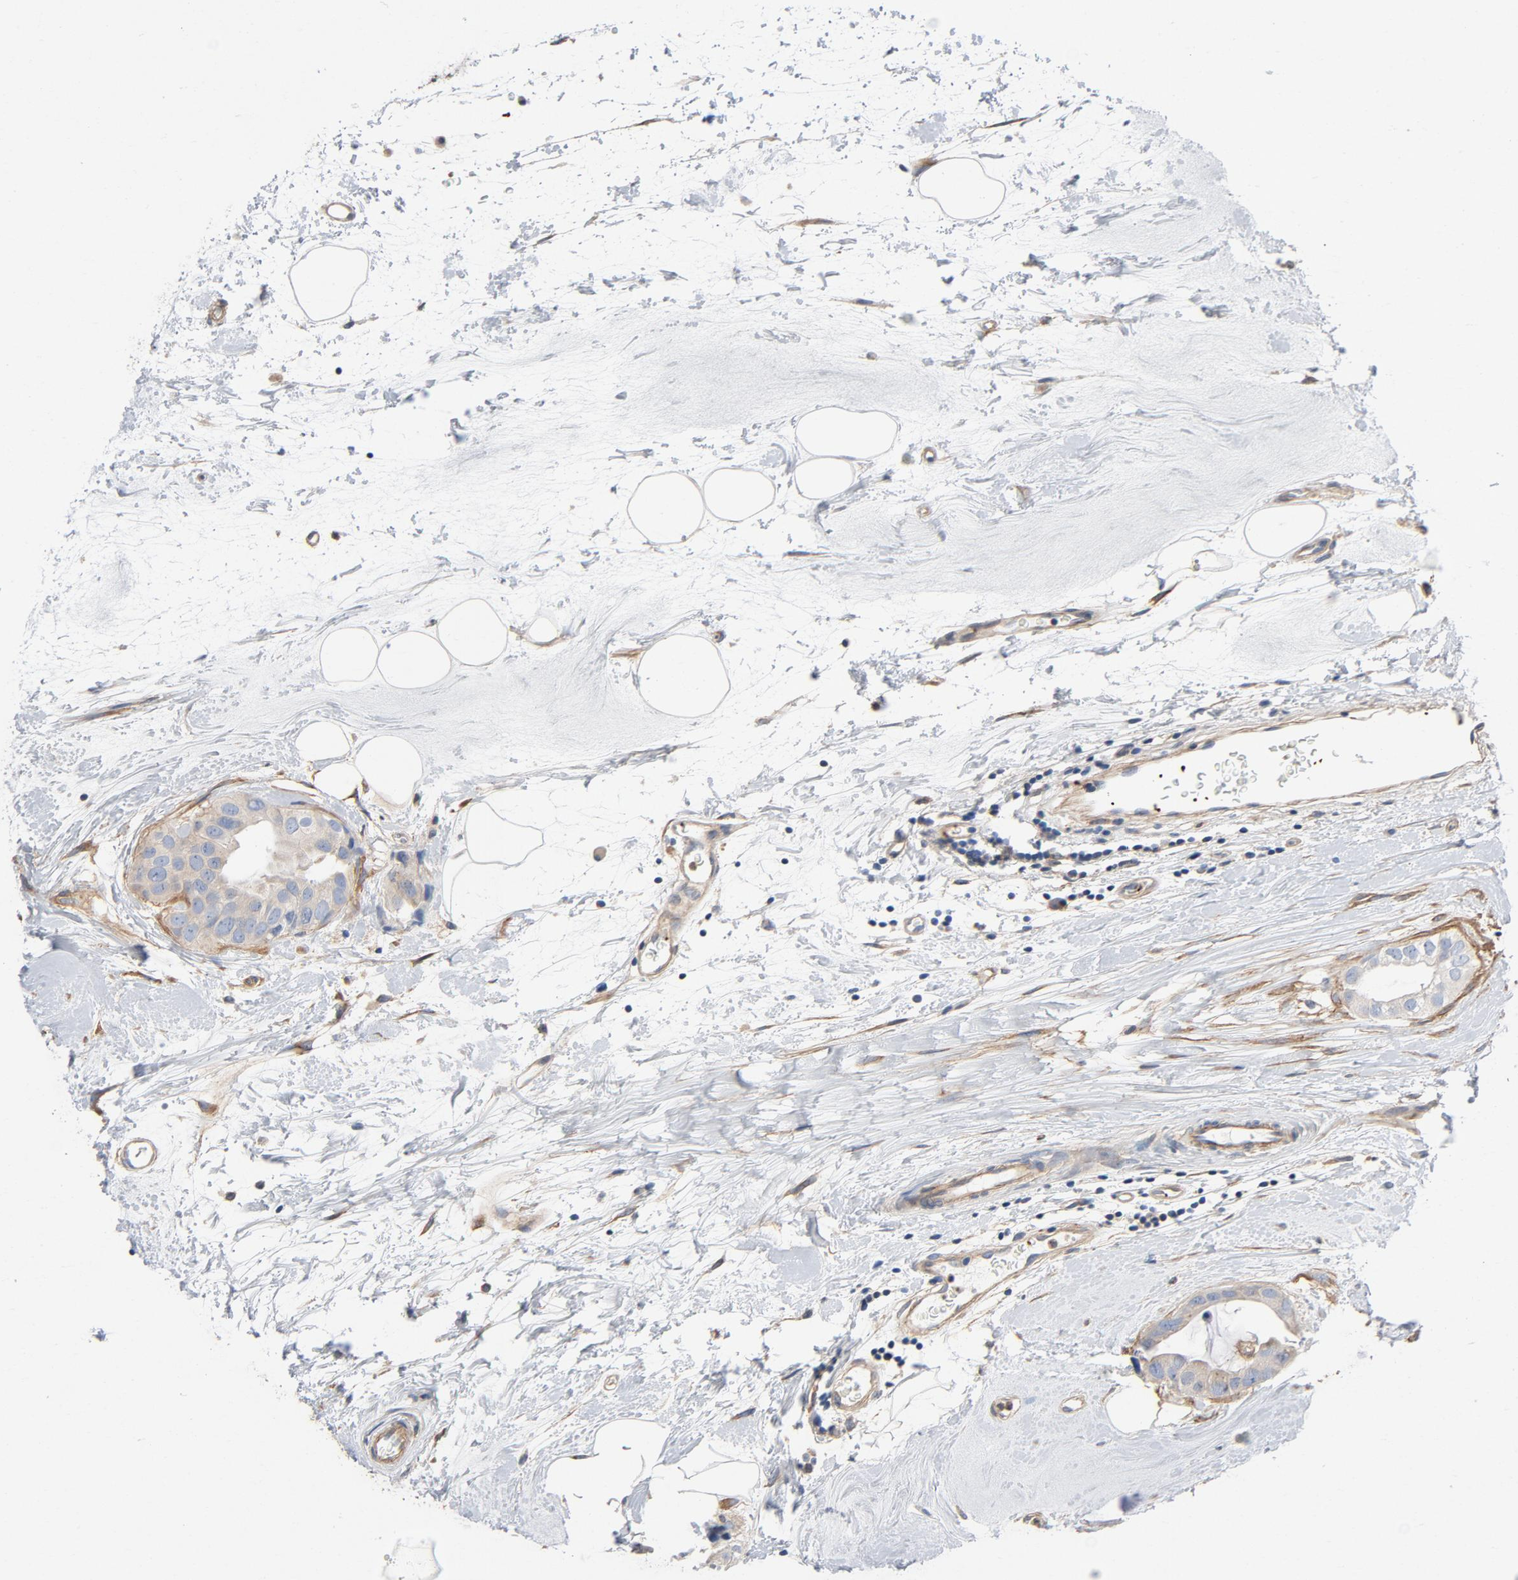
{"staining": {"intensity": "weak", "quantity": ">75%", "location": "cytoplasmic/membranous"}, "tissue": "breast cancer", "cell_type": "Tumor cells", "image_type": "cancer", "snomed": [{"axis": "morphology", "description": "Duct carcinoma"}, {"axis": "topography", "description": "Breast"}], "caption": "This micrograph shows intraductal carcinoma (breast) stained with immunohistochemistry to label a protein in brown. The cytoplasmic/membranous of tumor cells show weak positivity for the protein. Nuclei are counter-stained blue.", "gene": "ILK", "patient": {"sex": "female", "age": 40}}